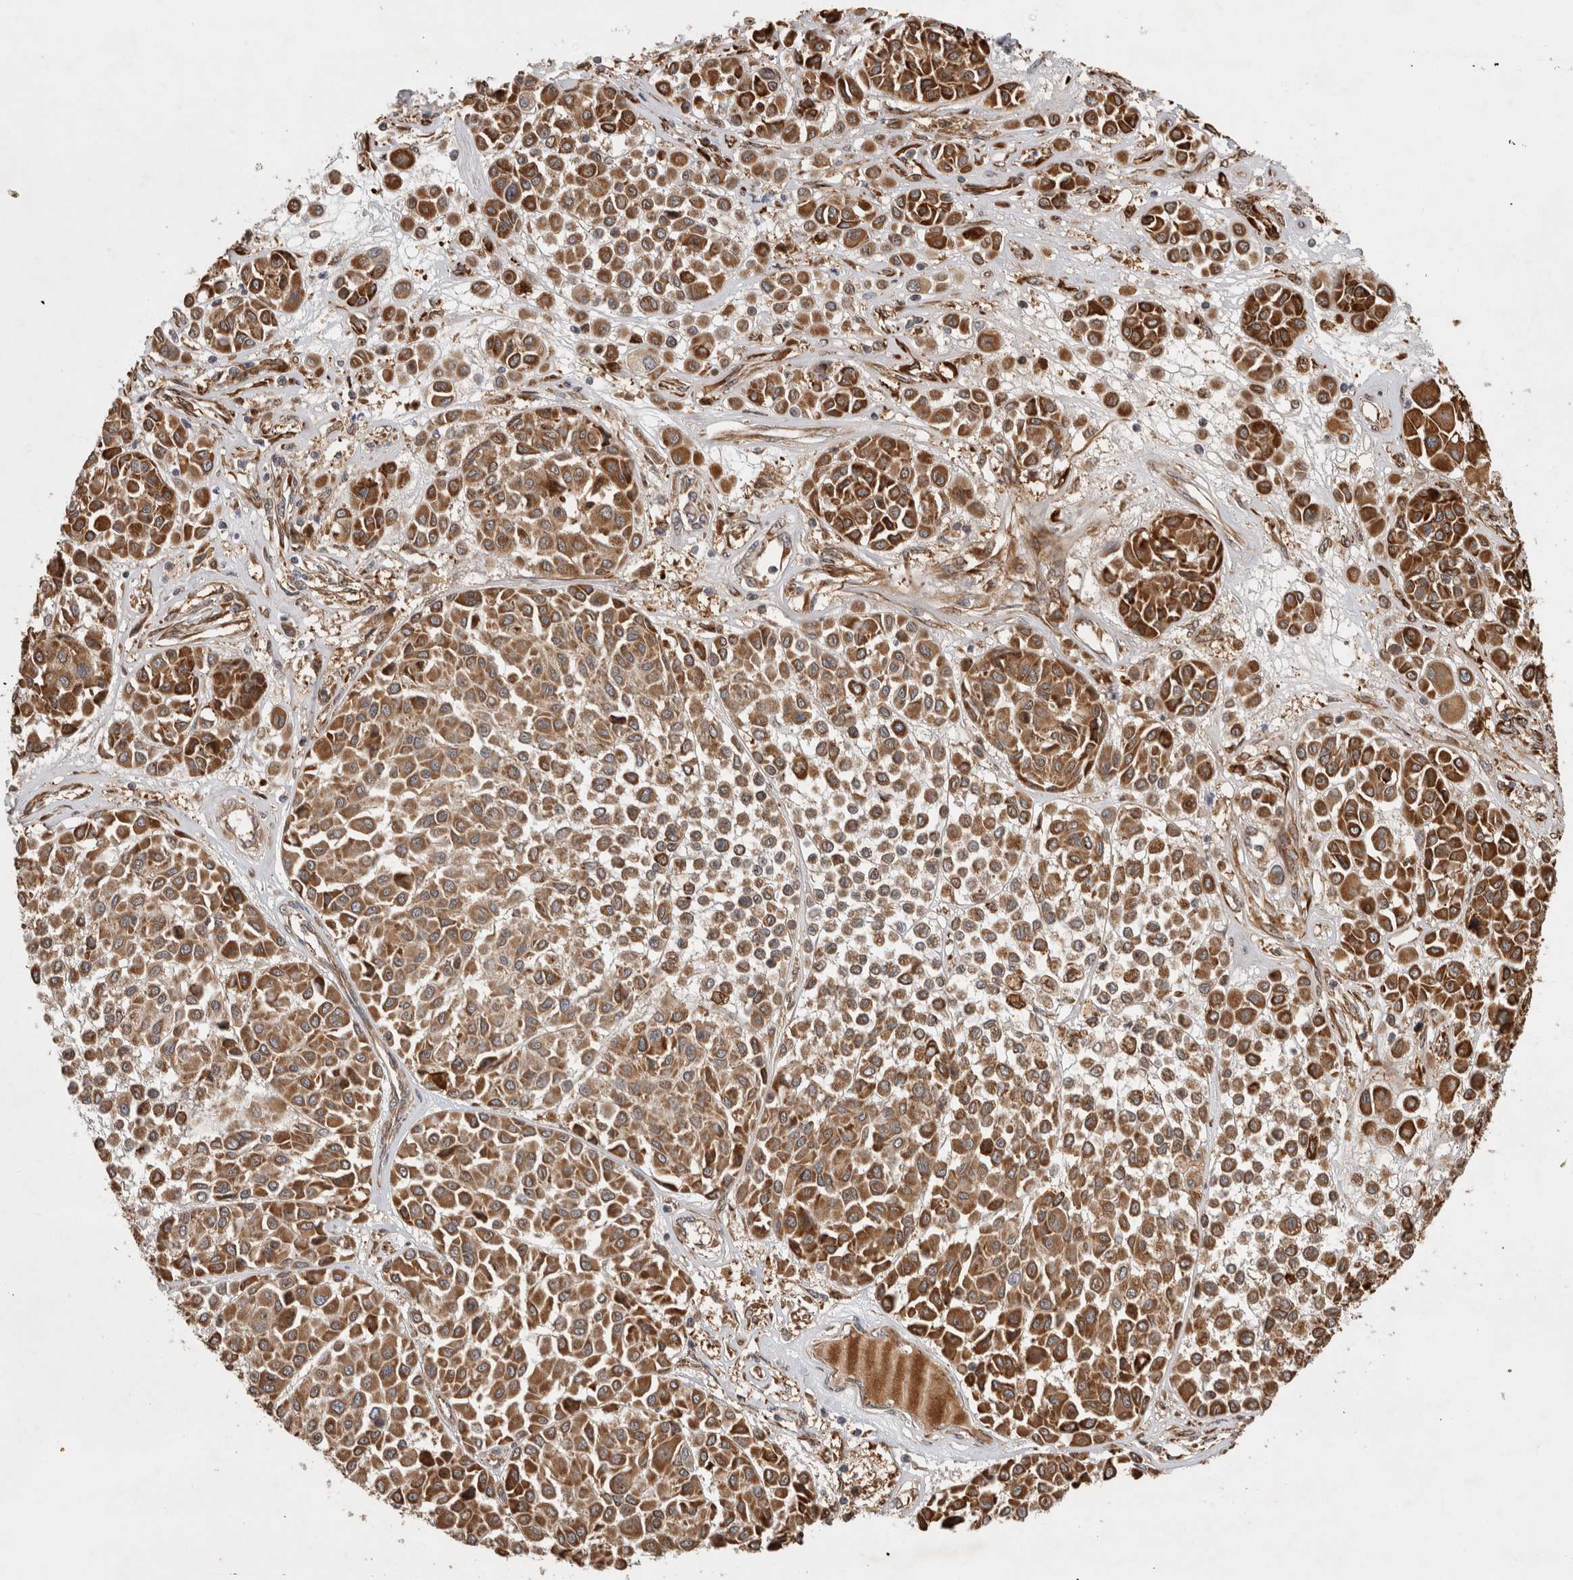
{"staining": {"intensity": "moderate", "quantity": ">75%", "location": "cytoplasmic/membranous"}, "tissue": "melanoma", "cell_type": "Tumor cells", "image_type": "cancer", "snomed": [{"axis": "morphology", "description": "Malignant melanoma, Metastatic site"}, {"axis": "topography", "description": "Soft tissue"}], "caption": "The histopathology image demonstrates immunohistochemical staining of melanoma. There is moderate cytoplasmic/membranous positivity is identified in about >75% of tumor cells.", "gene": "TUBD1", "patient": {"sex": "male", "age": 41}}